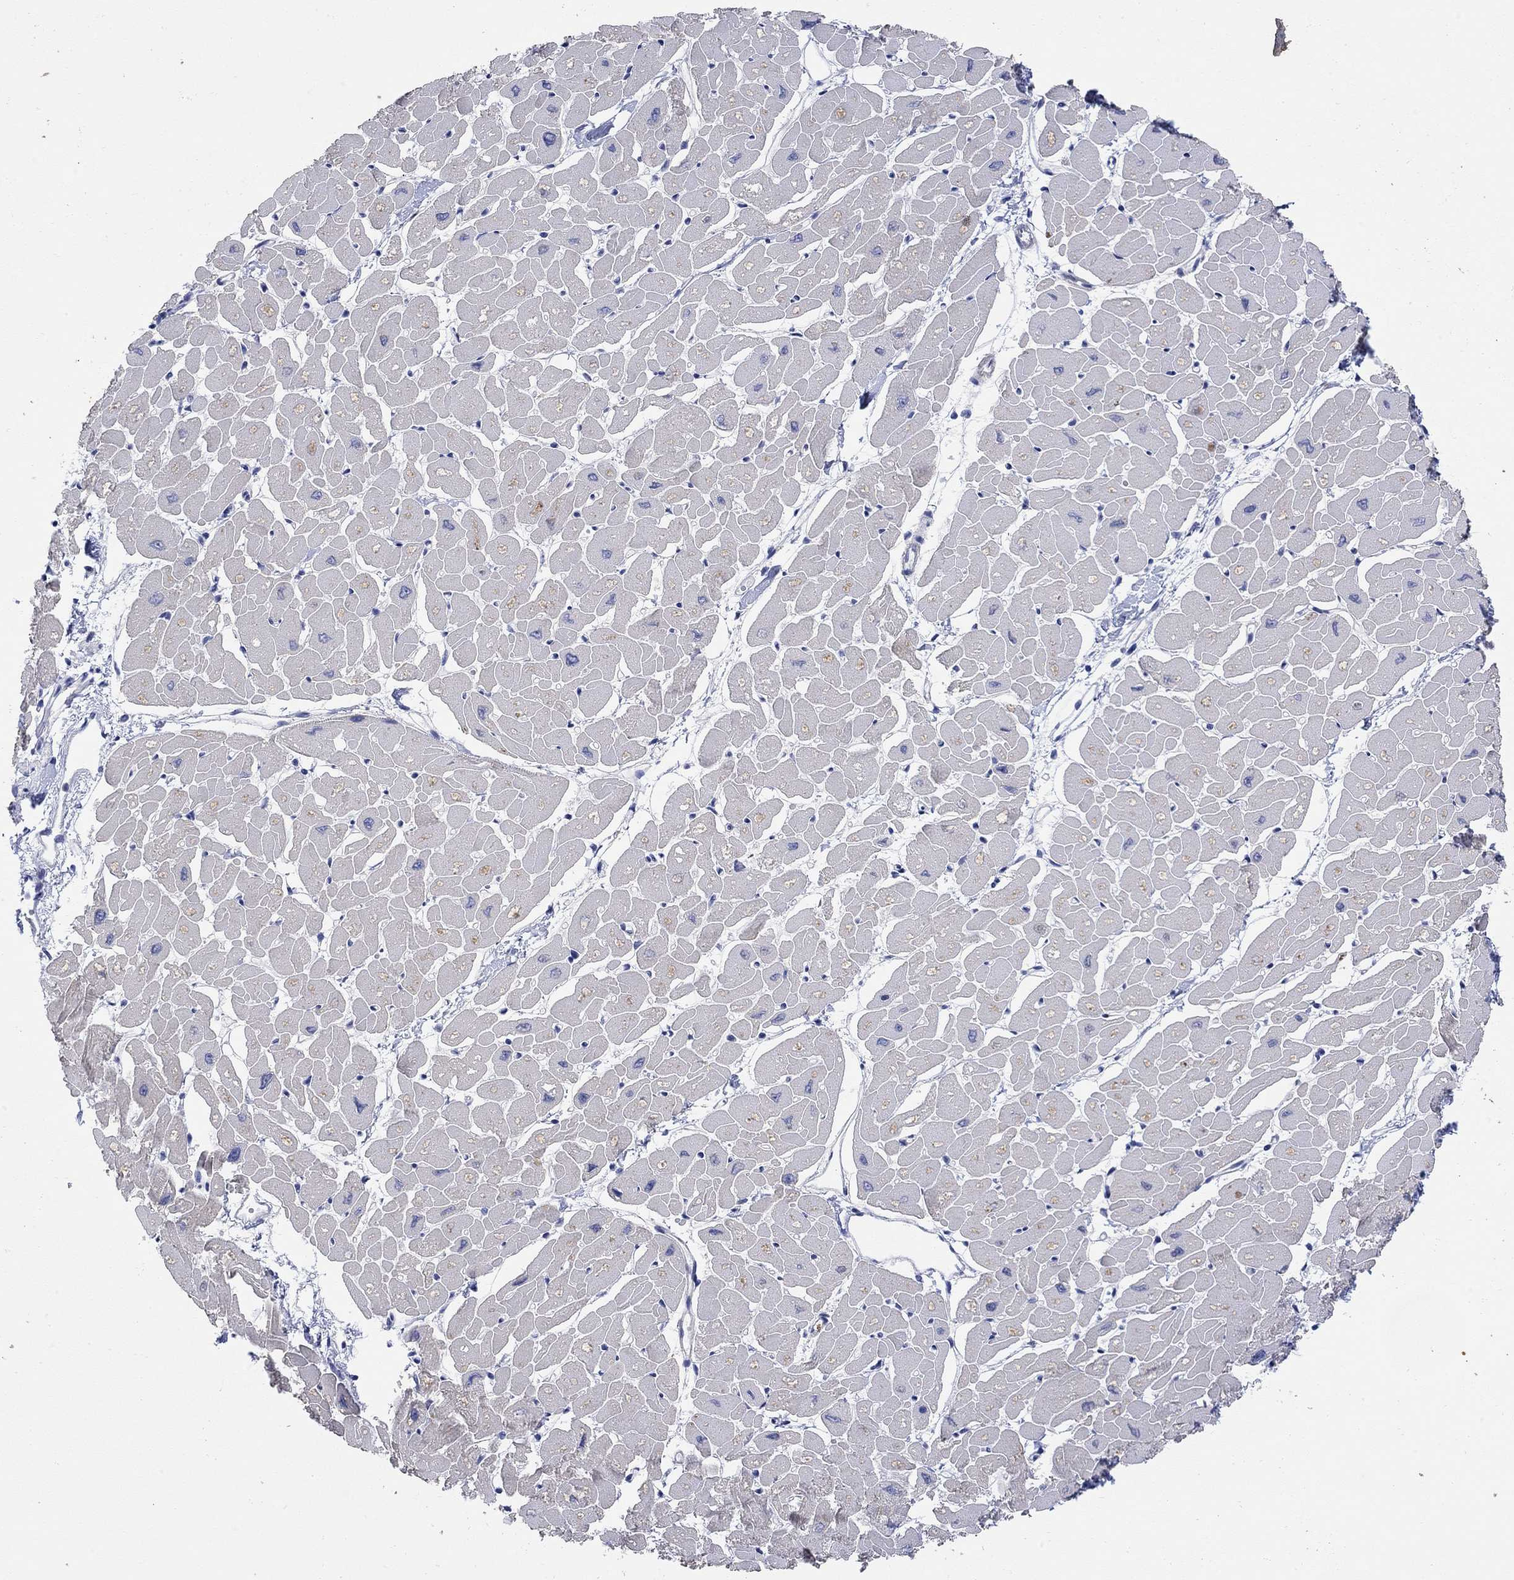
{"staining": {"intensity": "negative", "quantity": "none", "location": "none"}, "tissue": "heart muscle", "cell_type": "Cardiomyocytes", "image_type": "normal", "snomed": [{"axis": "morphology", "description": "Normal tissue, NOS"}, {"axis": "topography", "description": "Heart"}], "caption": "Cardiomyocytes are negative for brown protein staining in unremarkable heart muscle.", "gene": "KRT222", "patient": {"sex": "male", "age": 57}}